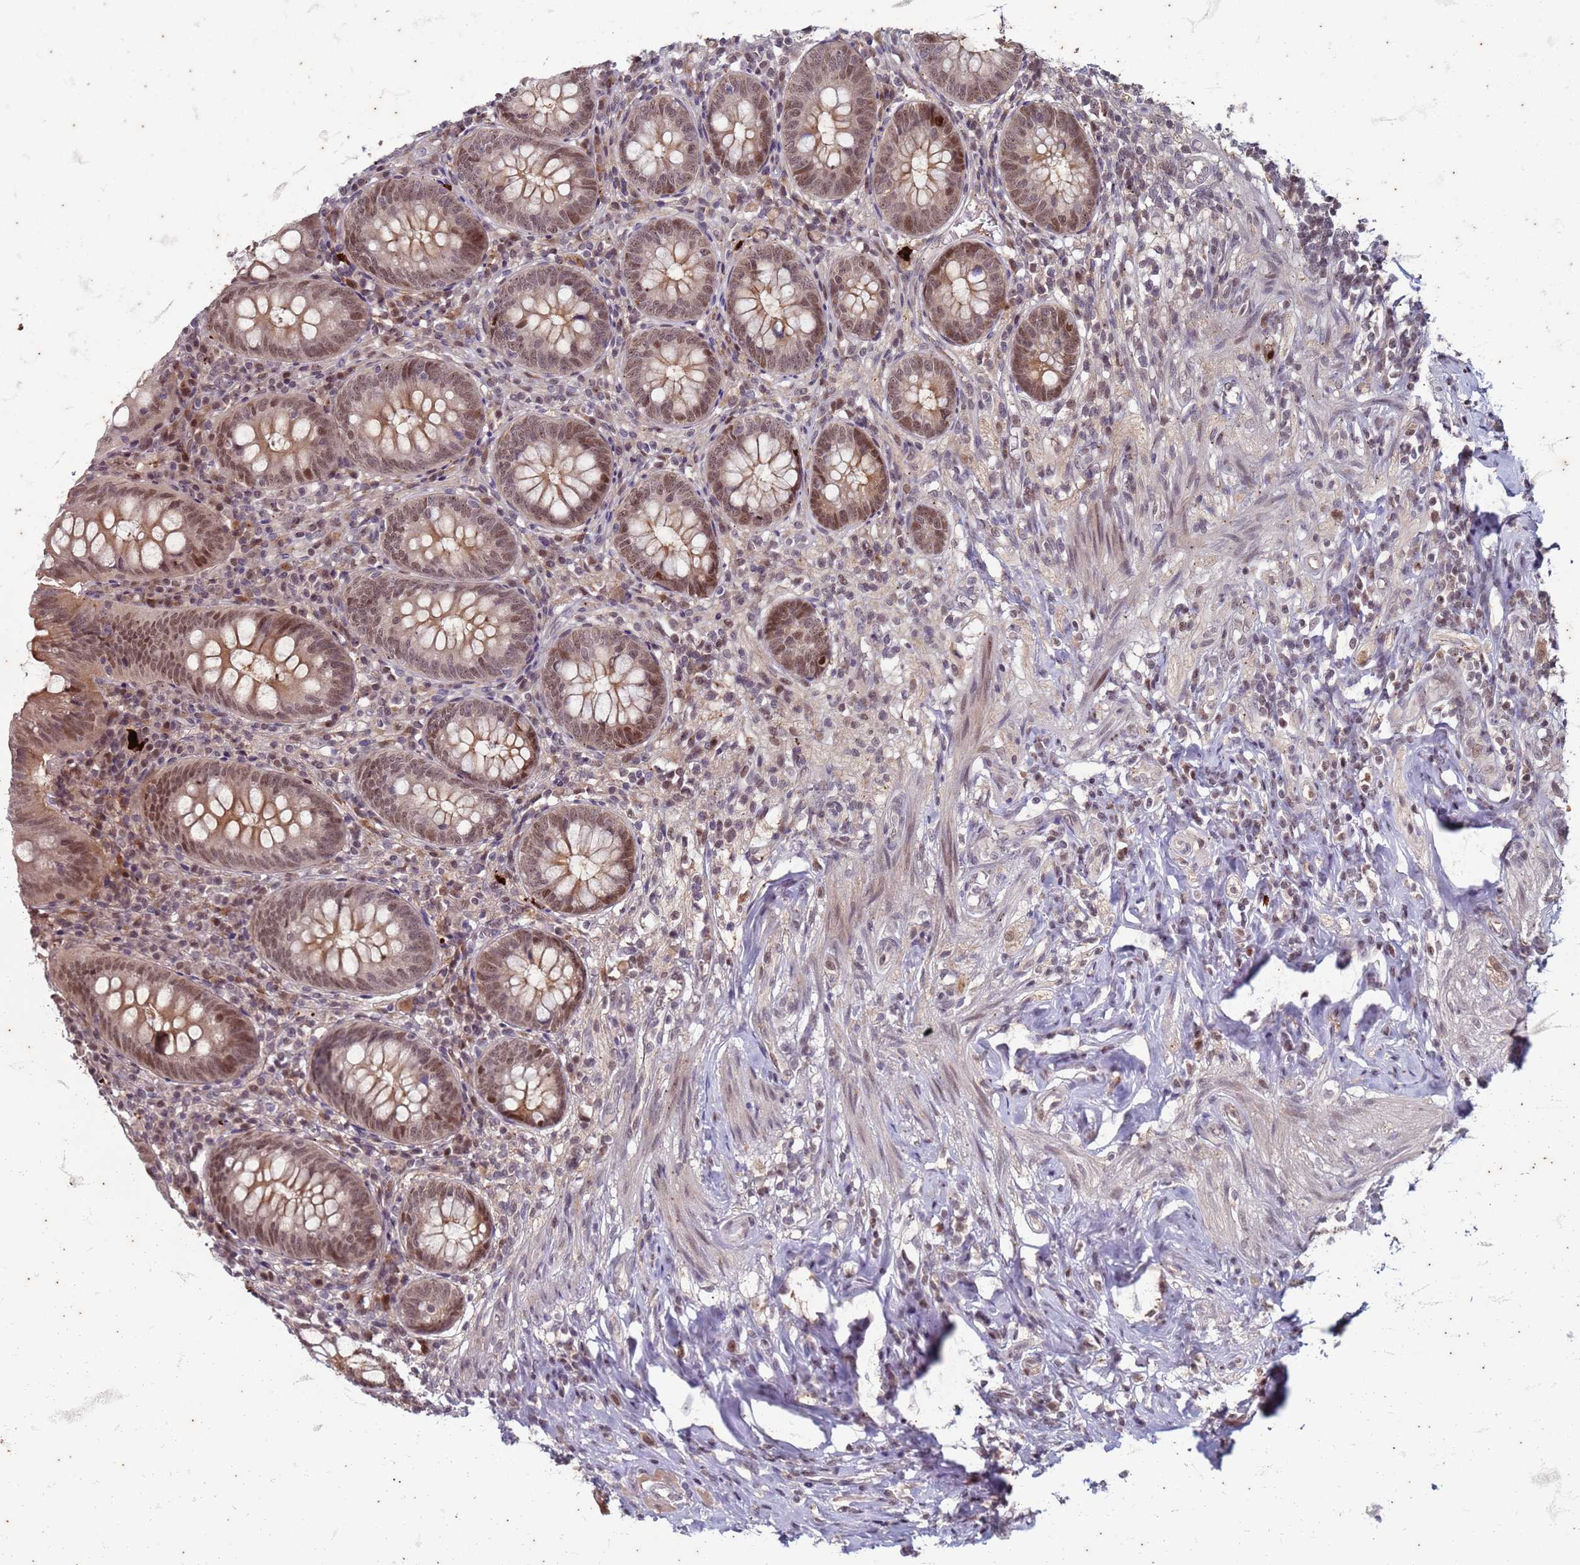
{"staining": {"intensity": "moderate", "quantity": ">75%", "location": "nuclear"}, "tissue": "appendix", "cell_type": "Glandular cells", "image_type": "normal", "snomed": [{"axis": "morphology", "description": "Normal tissue, NOS"}, {"axis": "topography", "description": "Appendix"}], "caption": "A high-resolution photomicrograph shows immunohistochemistry (IHC) staining of benign appendix, which exhibits moderate nuclear staining in approximately >75% of glandular cells.", "gene": "TRMT6", "patient": {"sex": "female", "age": 54}}